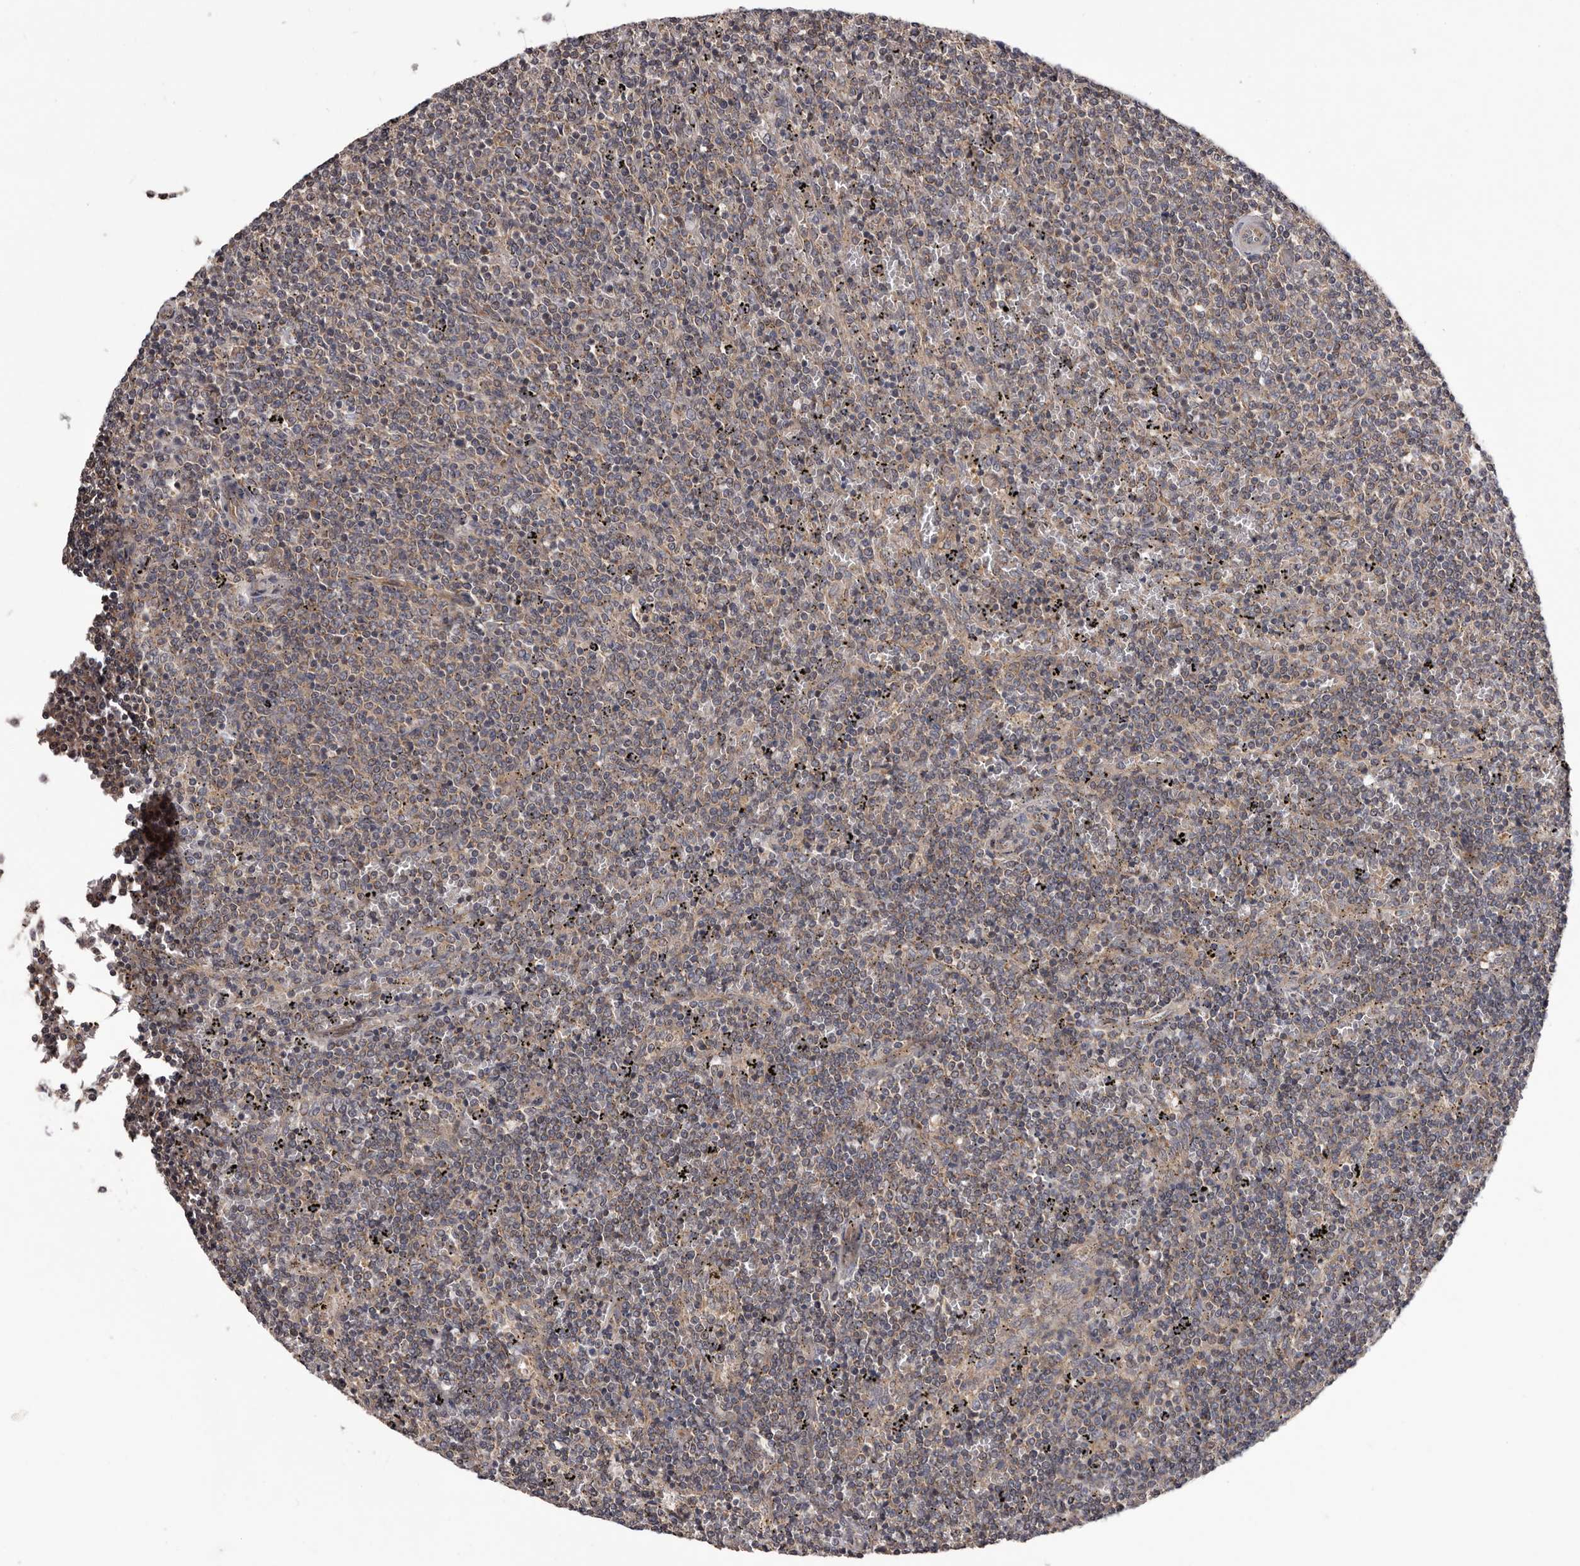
{"staining": {"intensity": "weak", "quantity": "<25%", "location": "cytoplasmic/membranous"}, "tissue": "lymphoma", "cell_type": "Tumor cells", "image_type": "cancer", "snomed": [{"axis": "morphology", "description": "Malignant lymphoma, non-Hodgkin's type, Low grade"}, {"axis": "topography", "description": "Spleen"}], "caption": "Protein analysis of lymphoma reveals no significant staining in tumor cells.", "gene": "VPS37A", "patient": {"sex": "female", "age": 50}}